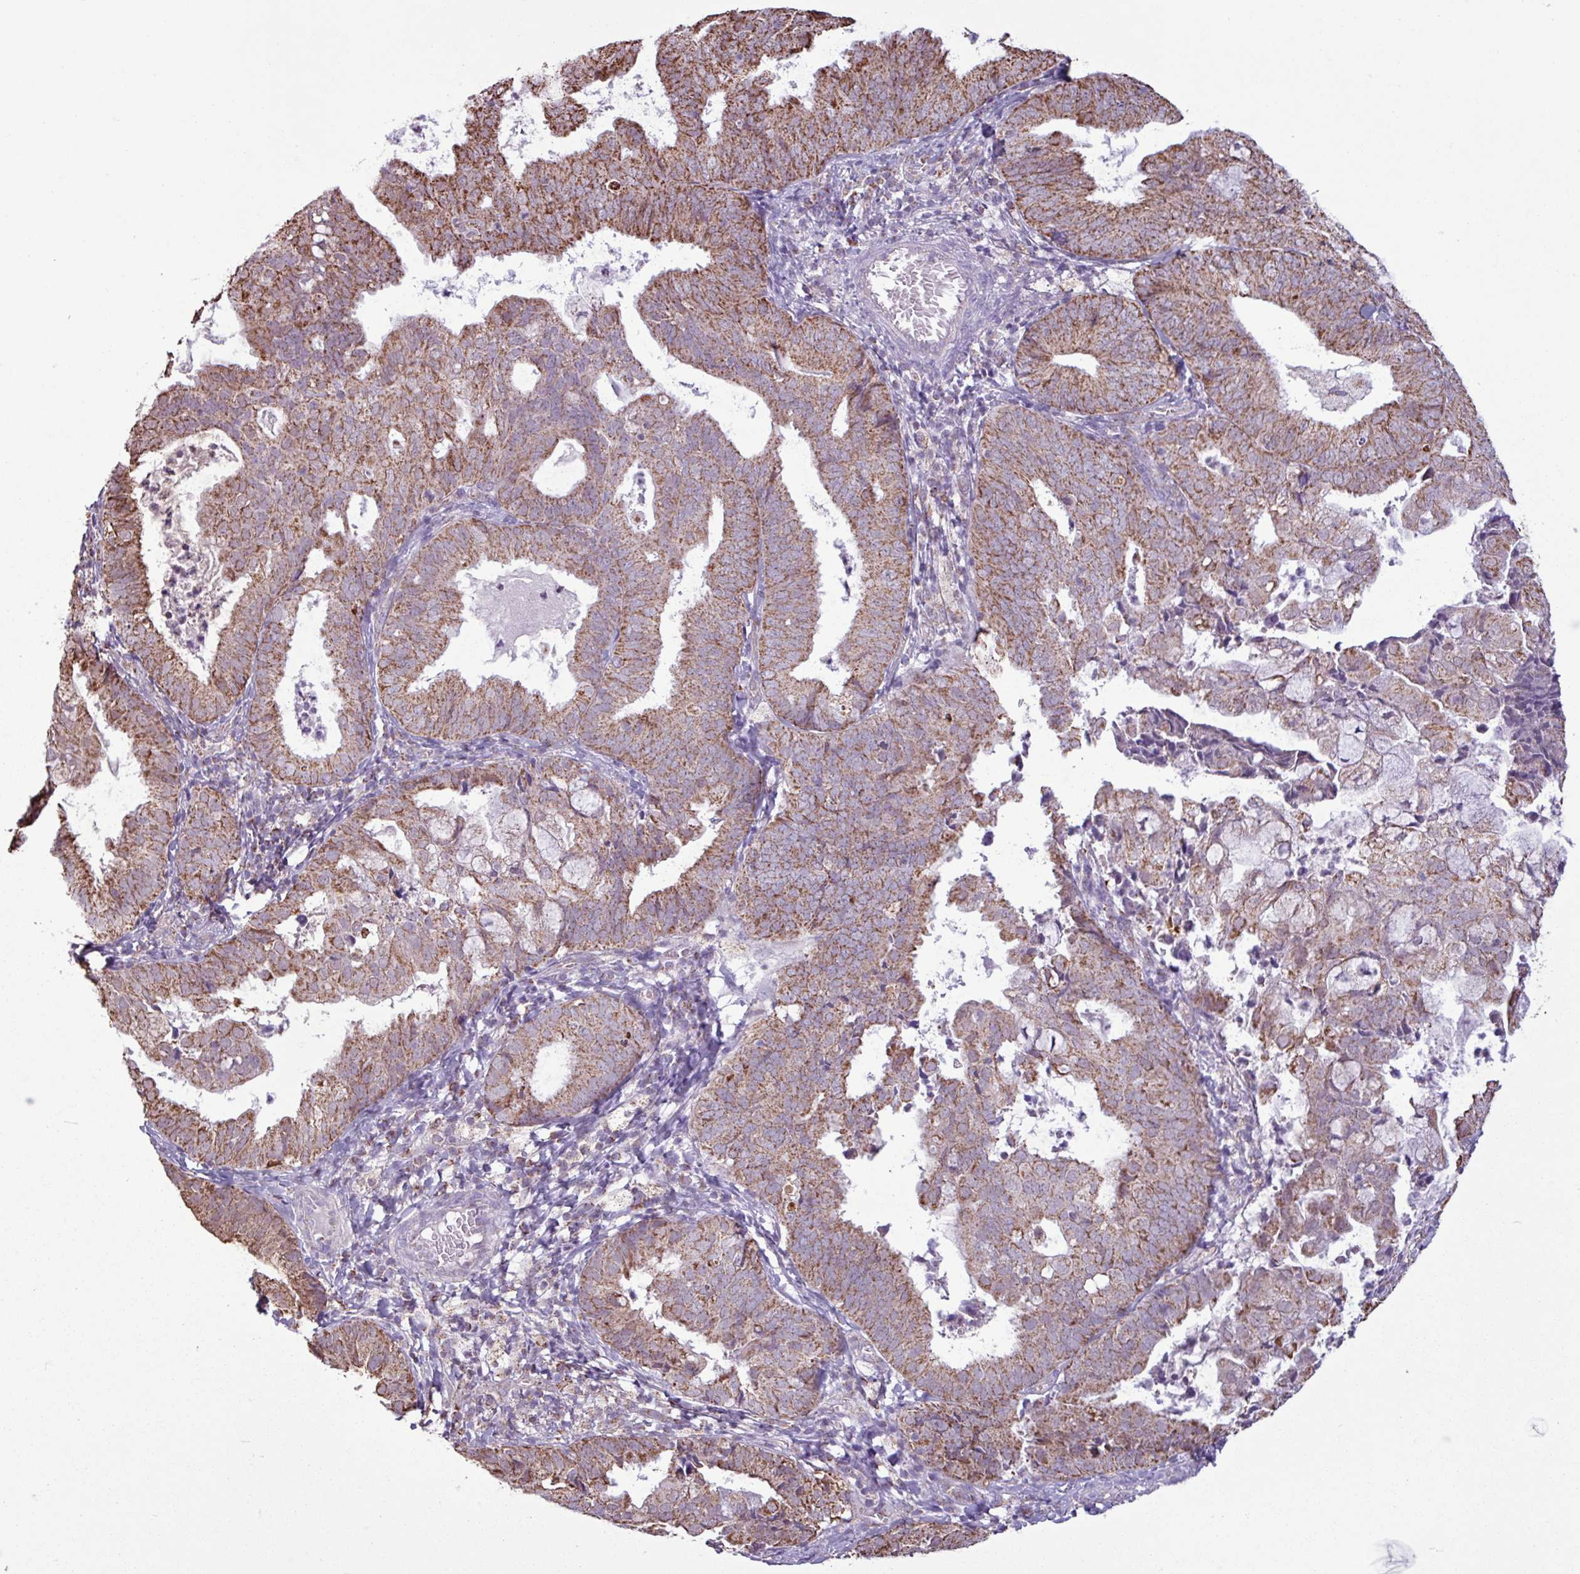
{"staining": {"intensity": "moderate", "quantity": ">75%", "location": "cytoplasmic/membranous"}, "tissue": "endometrial cancer", "cell_type": "Tumor cells", "image_type": "cancer", "snomed": [{"axis": "morphology", "description": "Adenocarcinoma, NOS"}, {"axis": "topography", "description": "Endometrium"}], "caption": "This is a histology image of immunohistochemistry (IHC) staining of endometrial adenocarcinoma, which shows moderate expression in the cytoplasmic/membranous of tumor cells.", "gene": "ALG8", "patient": {"sex": "female", "age": 80}}